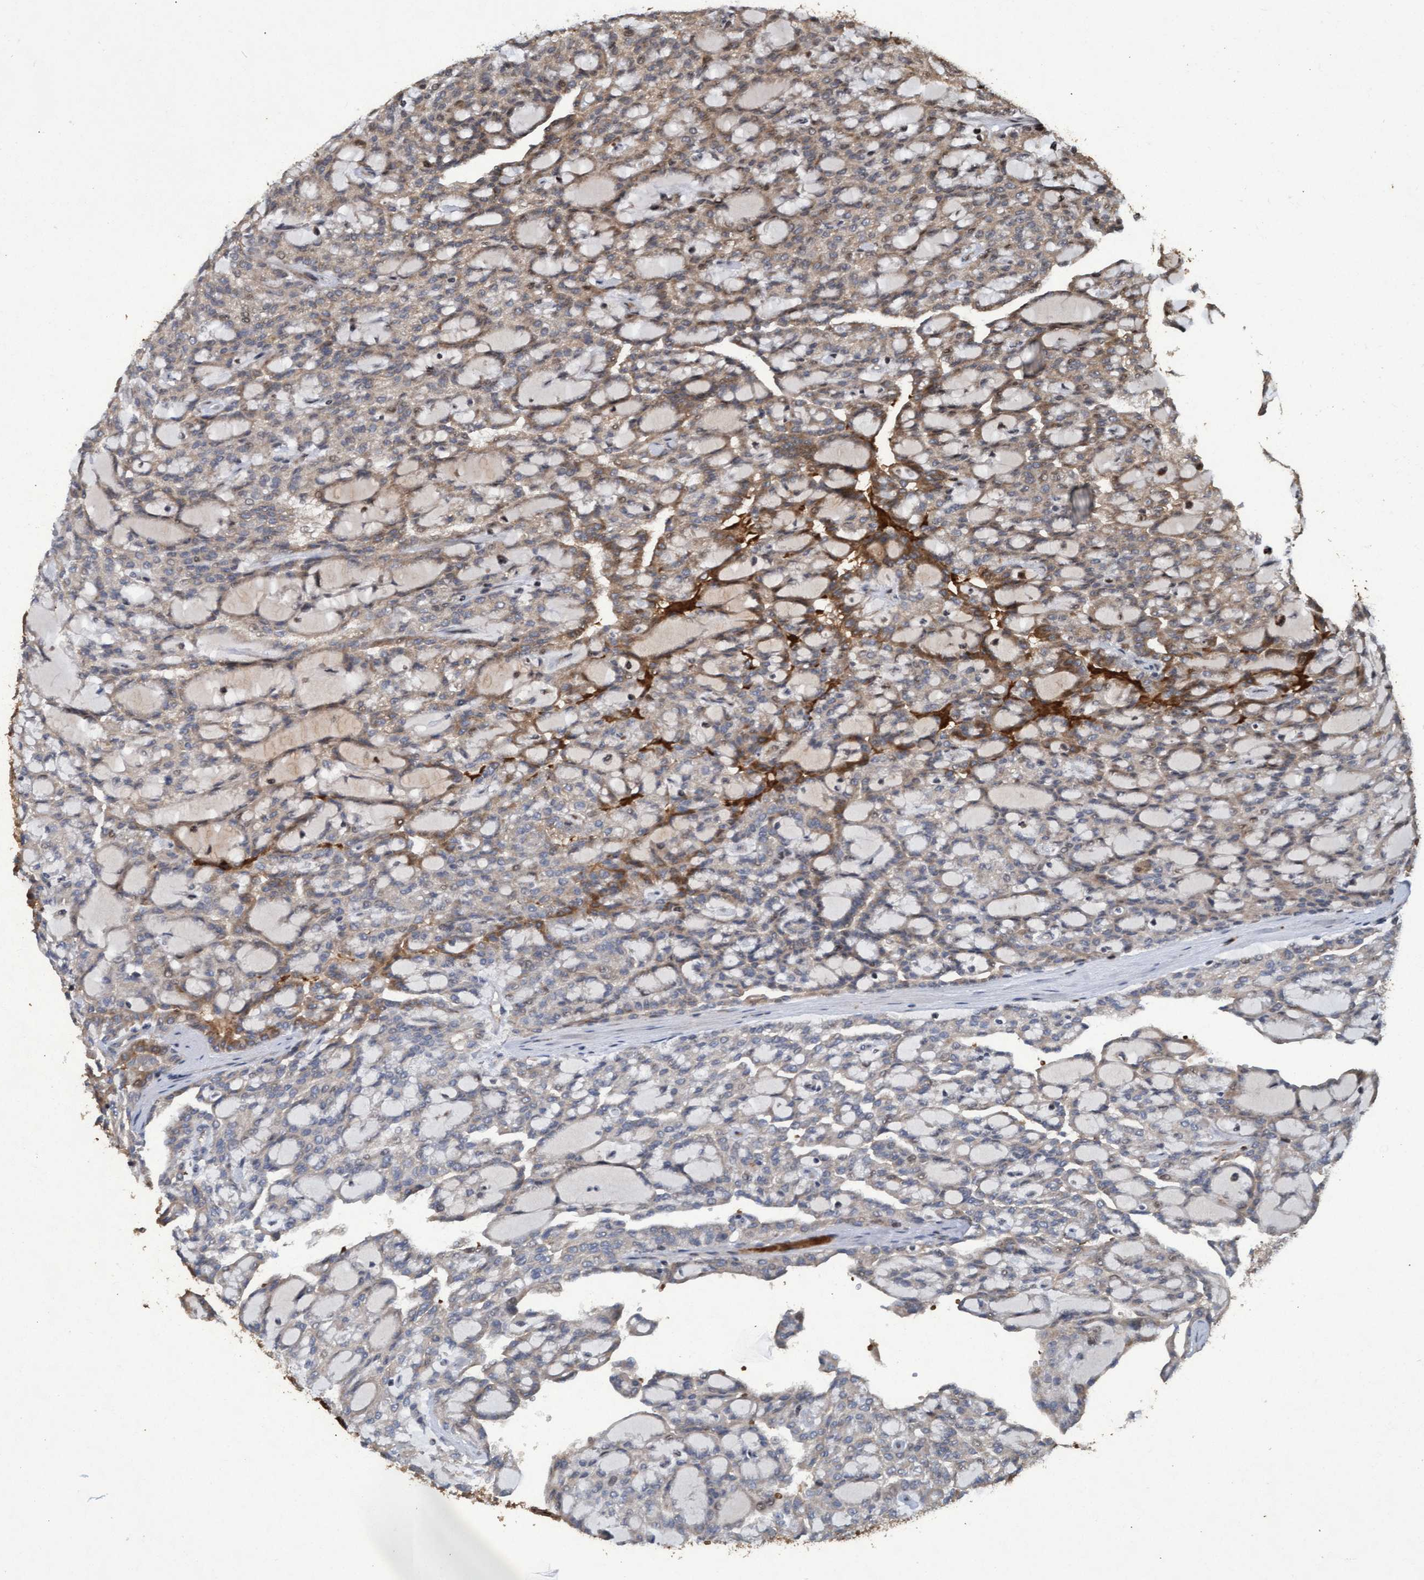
{"staining": {"intensity": "weak", "quantity": "25%-75%", "location": "cytoplasmic/membranous"}, "tissue": "renal cancer", "cell_type": "Tumor cells", "image_type": "cancer", "snomed": [{"axis": "morphology", "description": "Adenocarcinoma, NOS"}, {"axis": "topography", "description": "Kidney"}], "caption": "DAB (3,3'-diaminobenzidine) immunohistochemical staining of renal adenocarcinoma displays weak cytoplasmic/membranous protein expression in about 25%-75% of tumor cells.", "gene": "KCNC2", "patient": {"sex": "male", "age": 63}}